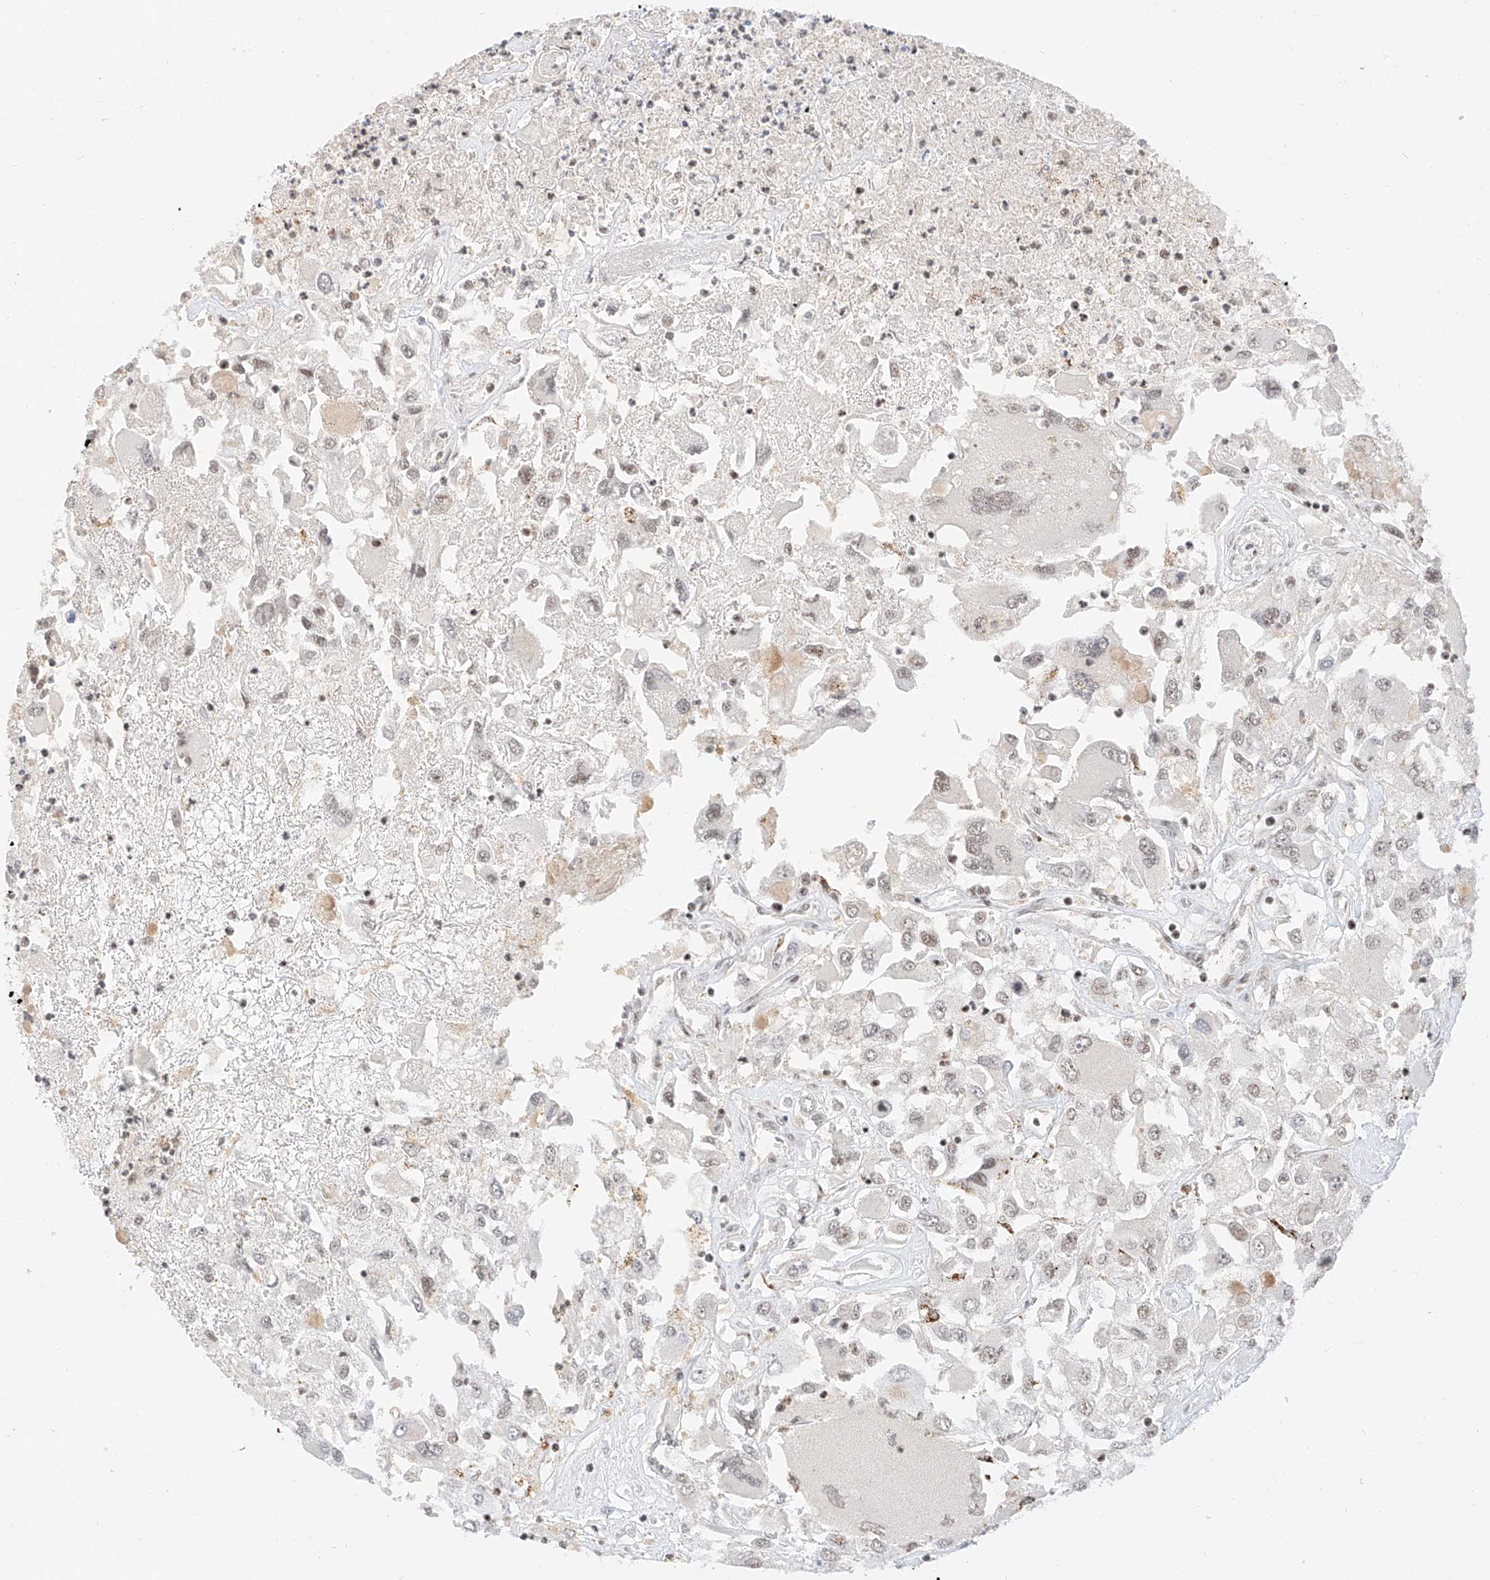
{"staining": {"intensity": "weak", "quantity": "<25%", "location": "nuclear"}, "tissue": "renal cancer", "cell_type": "Tumor cells", "image_type": "cancer", "snomed": [{"axis": "morphology", "description": "Adenocarcinoma, NOS"}, {"axis": "topography", "description": "Kidney"}], "caption": "High power microscopy histopathology image of an immunohistochemistry photomicrograph of renal cancer, revealing no significant expression in tumor cells.", "gene": "NRF1", "patient": {"sex": "female", "age": 52}}